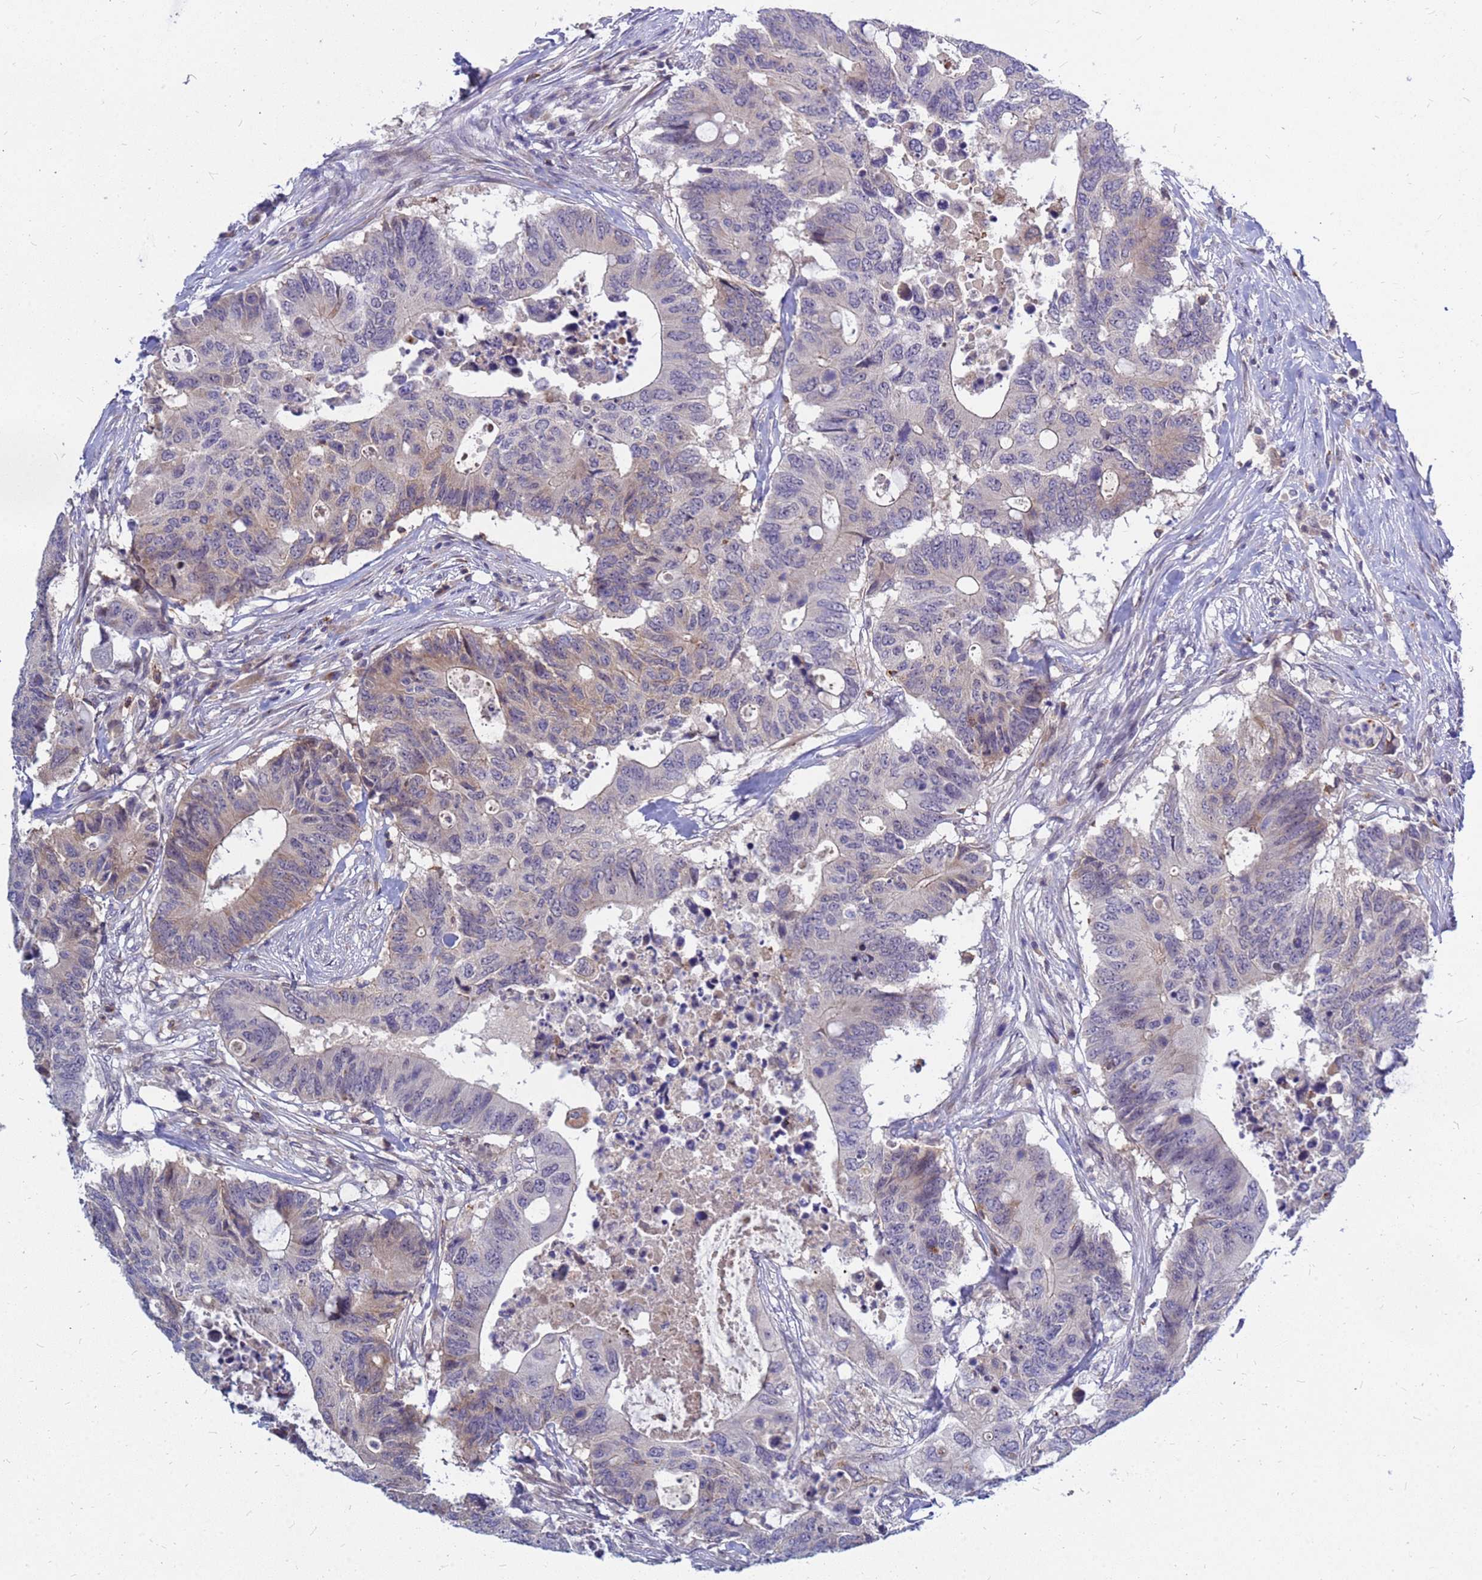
{"staining": {"intensity": "weak", "quantity": "<25%", "location": "cytoplasmic/membranous"}, "tissue": "colorectal cancer", "cell_type": "Tumor cells", "image_type": "cancer", "snomed": [{"axis": "morphology", "description": "Adenocarcinoma, NOS"}, {"axis": "topography", "description": "Colon"}], "caption": "Immunohistochemistry (IHC) micrograph of neoplastic tissue: human colorectal adenocarcinoma stained with DAB displays no significant protein expression in tumor cells.", "gene": "SRGAP3", "patient": {"sex": "male", "age": 71}}